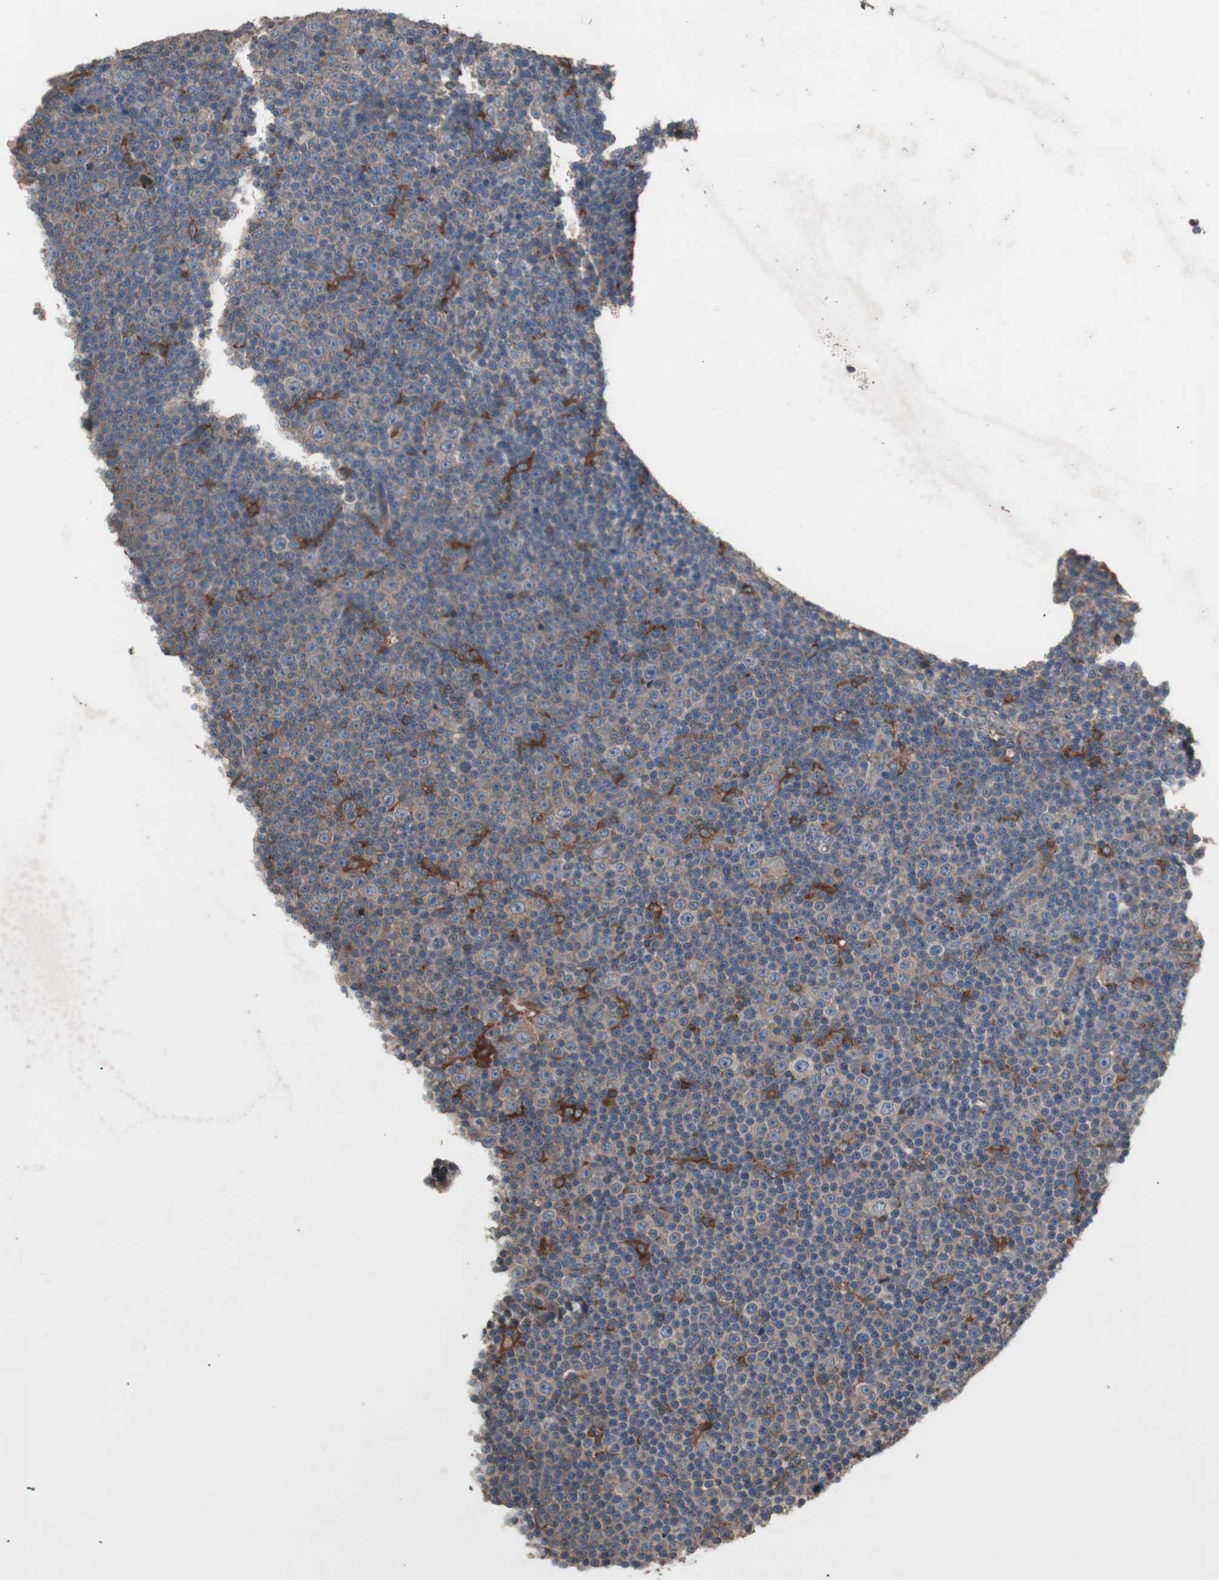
{"staining": {"intensity": "negative", "quantity": "none", "location": "none"}, "tissue": "lymphoma", "cell_type": "Tumor cells", "image_type": "cancer", "snomed": [{"axis": "morphology", "description": "Malignant lymphoma, non-Hodgkin's type, Low grade"}, {"axis": "topography", "description": "Lymph node"}], "caption": "DAB immunohistochemical staining of low-grade malignant lymphoma, non-Hodgkin's type demonstrates no significant positivity in tumor cells.", "gene": "ATG7", "patient": {"sex": "female", "age": 67}}